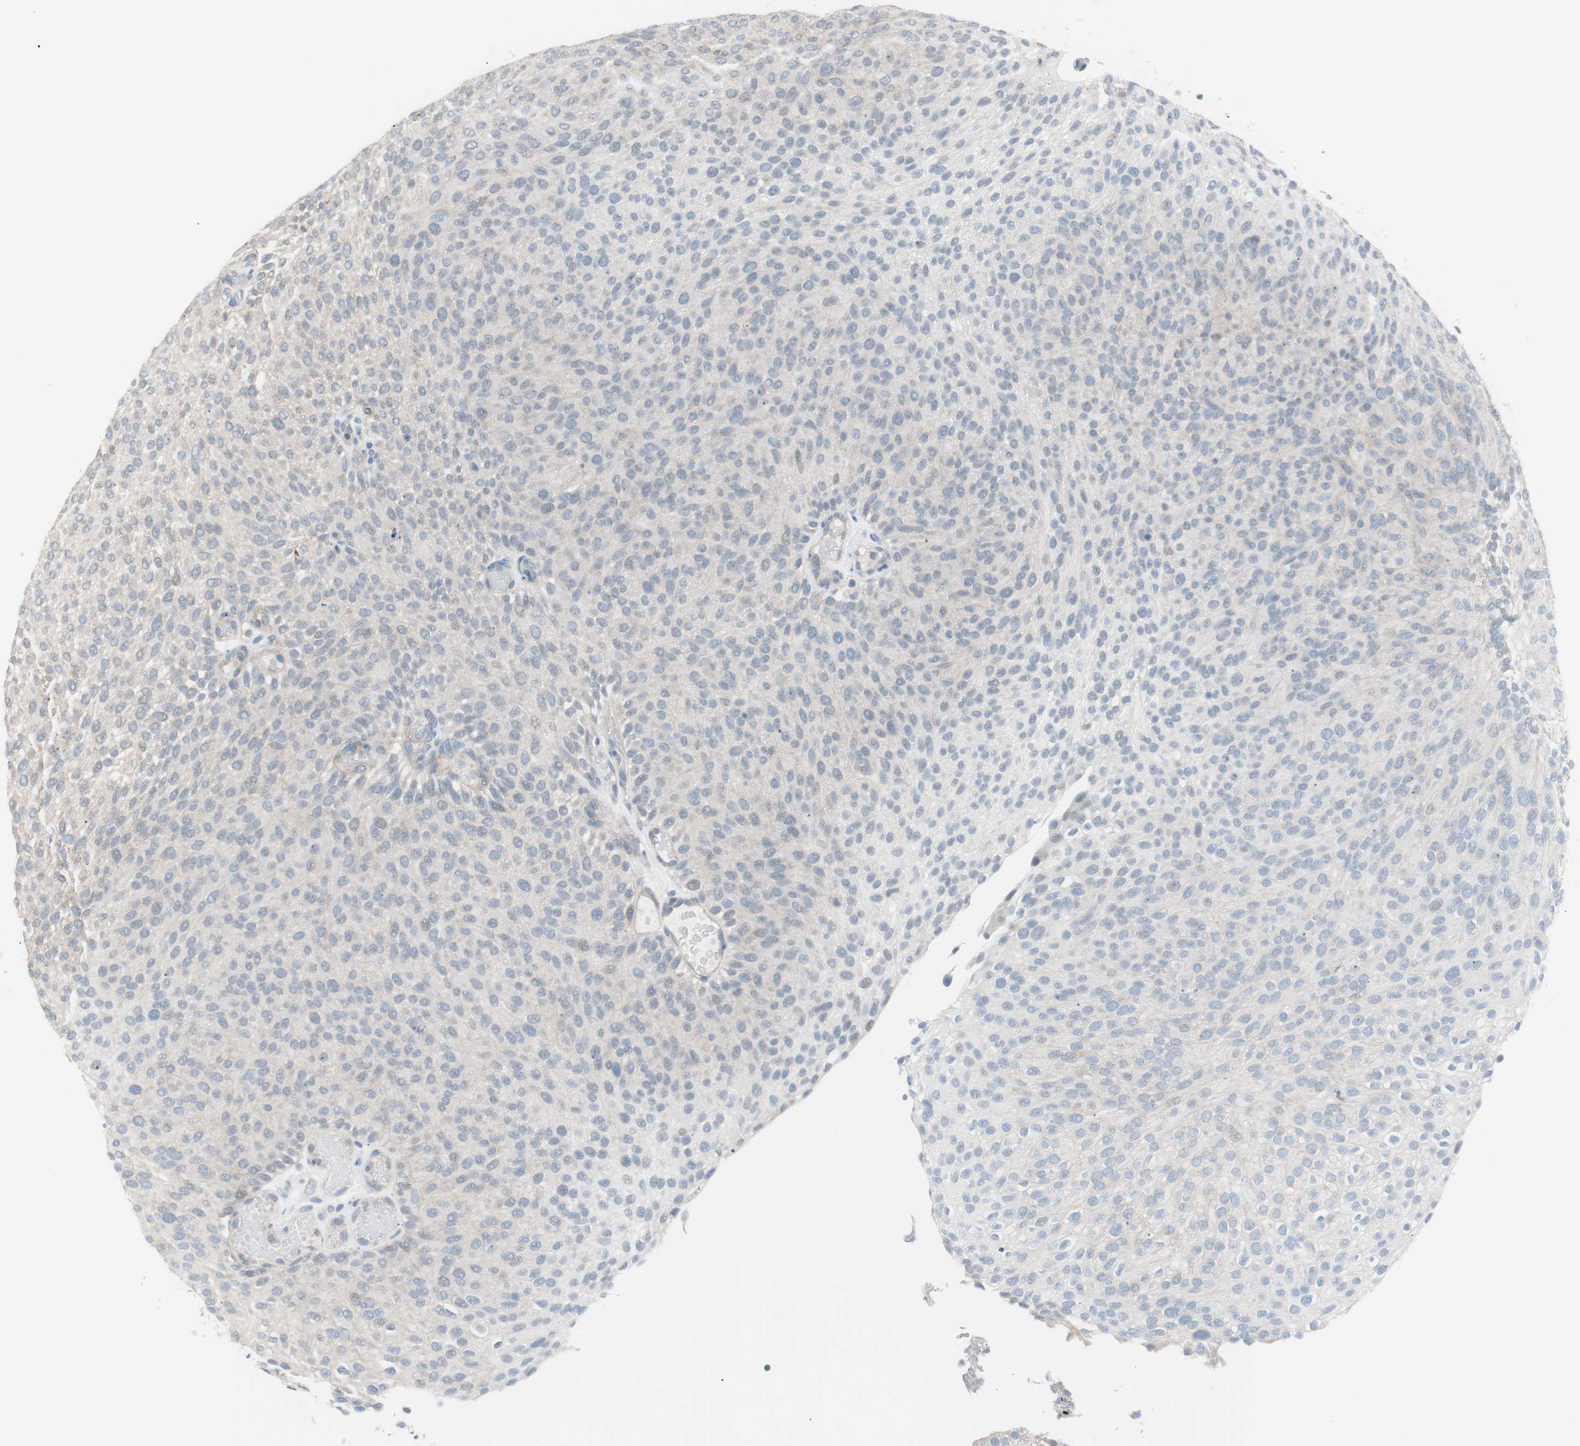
{"staining": {"intensity": "moderate", "quantity": "<25%", "location": "cytoplasmic/membranous"}, "tissue": "urothelial cancer", "cell_type": "Tumor cells", "image_type": "cancer", "snomed": [{"axis": "morphology", "description": "Urothelial carcinoma, Low grade"}, {"axis": "topography", "description": "Urinary bladder"}], "caption": "The image displays immunohistochemical staining of urothelial carcinoma (low-grade). There is moderate cytoplasmic/membranous expression is identified in approximately <25% of tumor cells.", "gene": "VIL1", "patient": {"sex": "male", "age": 78}}